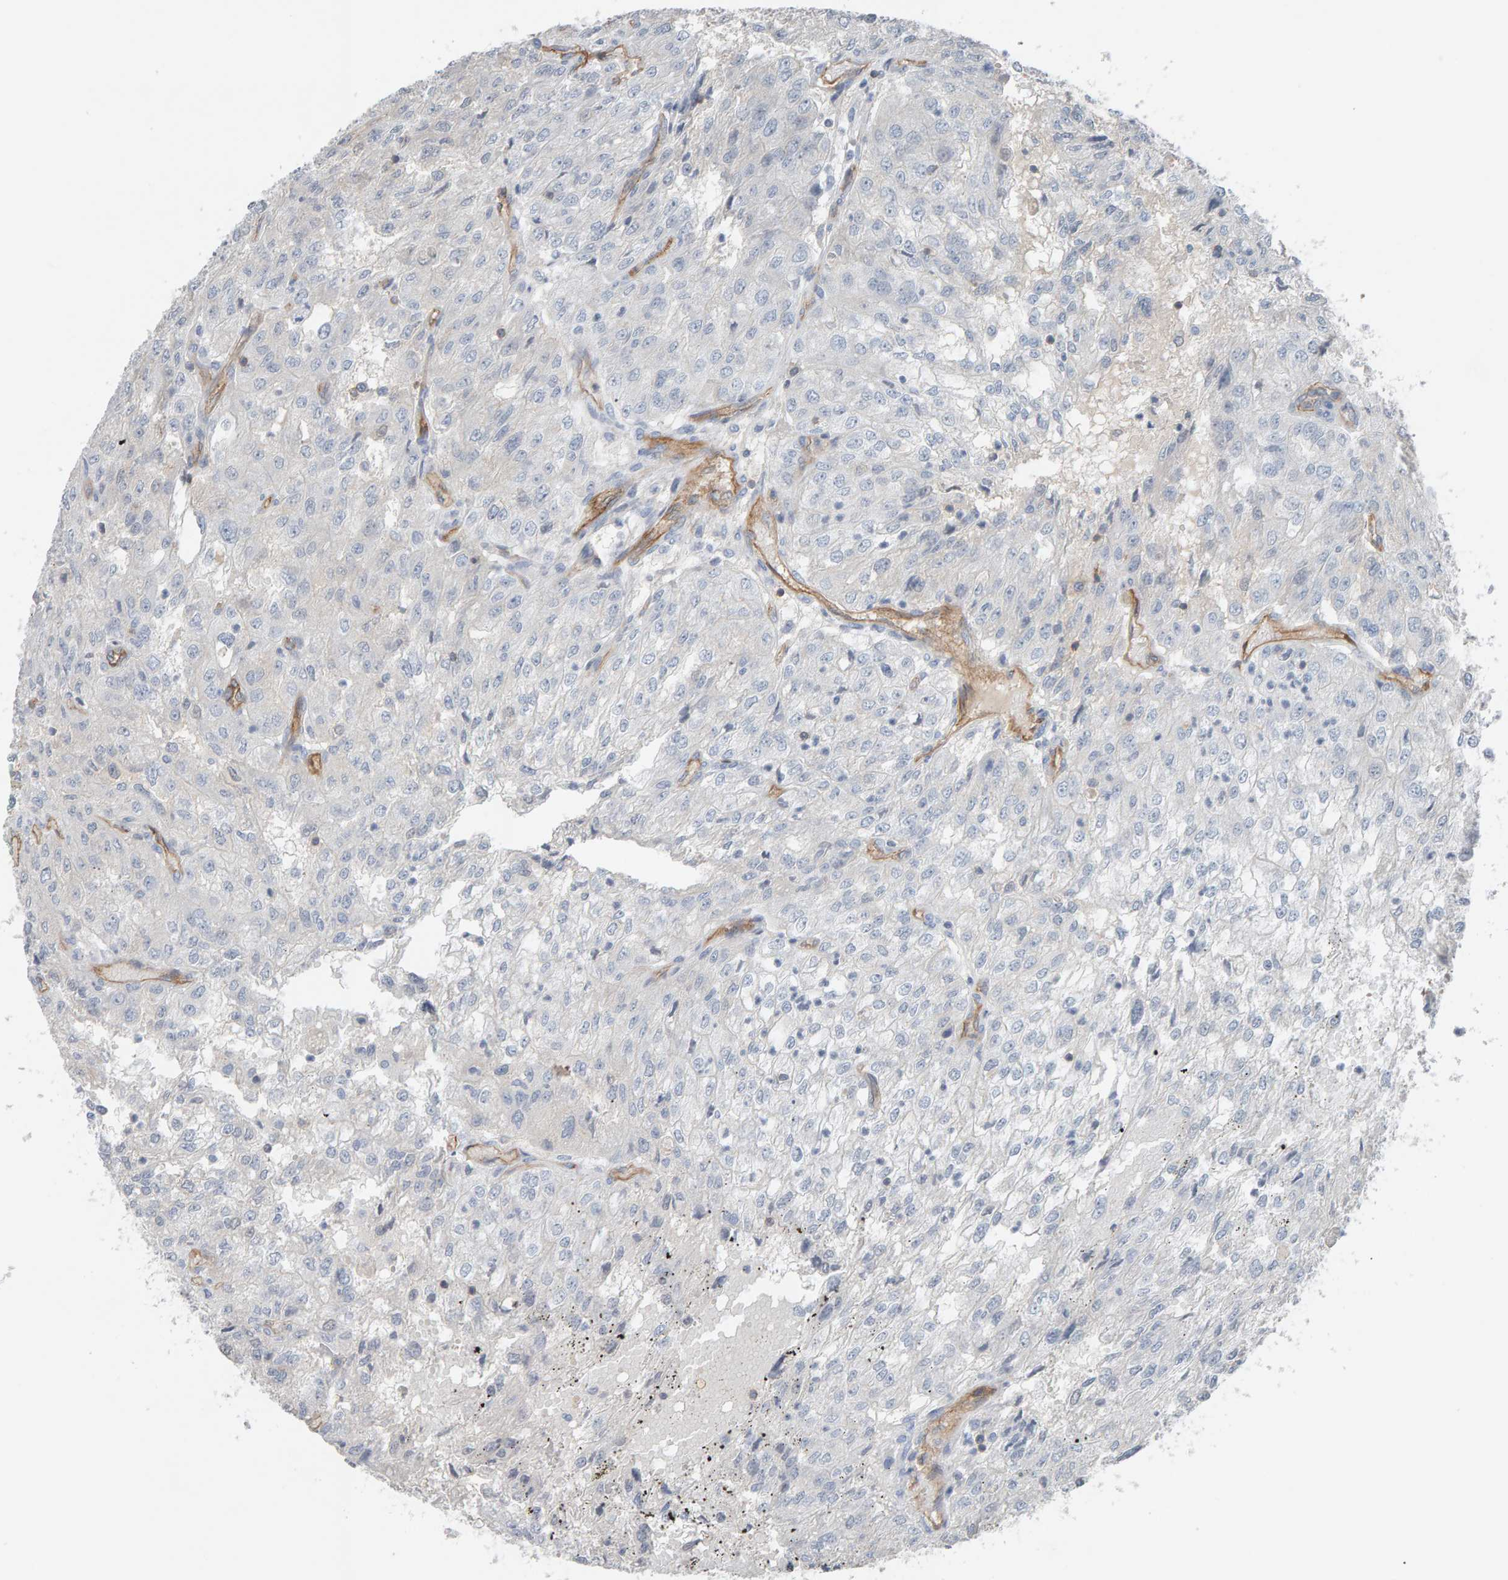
{"staining": {"intensity": "negative", "quantity": "none", "location": "none"}, "tissue": "renal cancer", "cell_type": "Tumor cells", "image_type": "cancer", "snomed": [{"axis": "morphology", "description": "Adenocarcinoma, NOS"}, {"axis": "topography", "description": "Kidney"}], "caption": "Tumor cells show no significant protein positivity in adenocarcinoma (renal).", "gene": "FYN", "patient": {"sex": "female", "age": 54}}